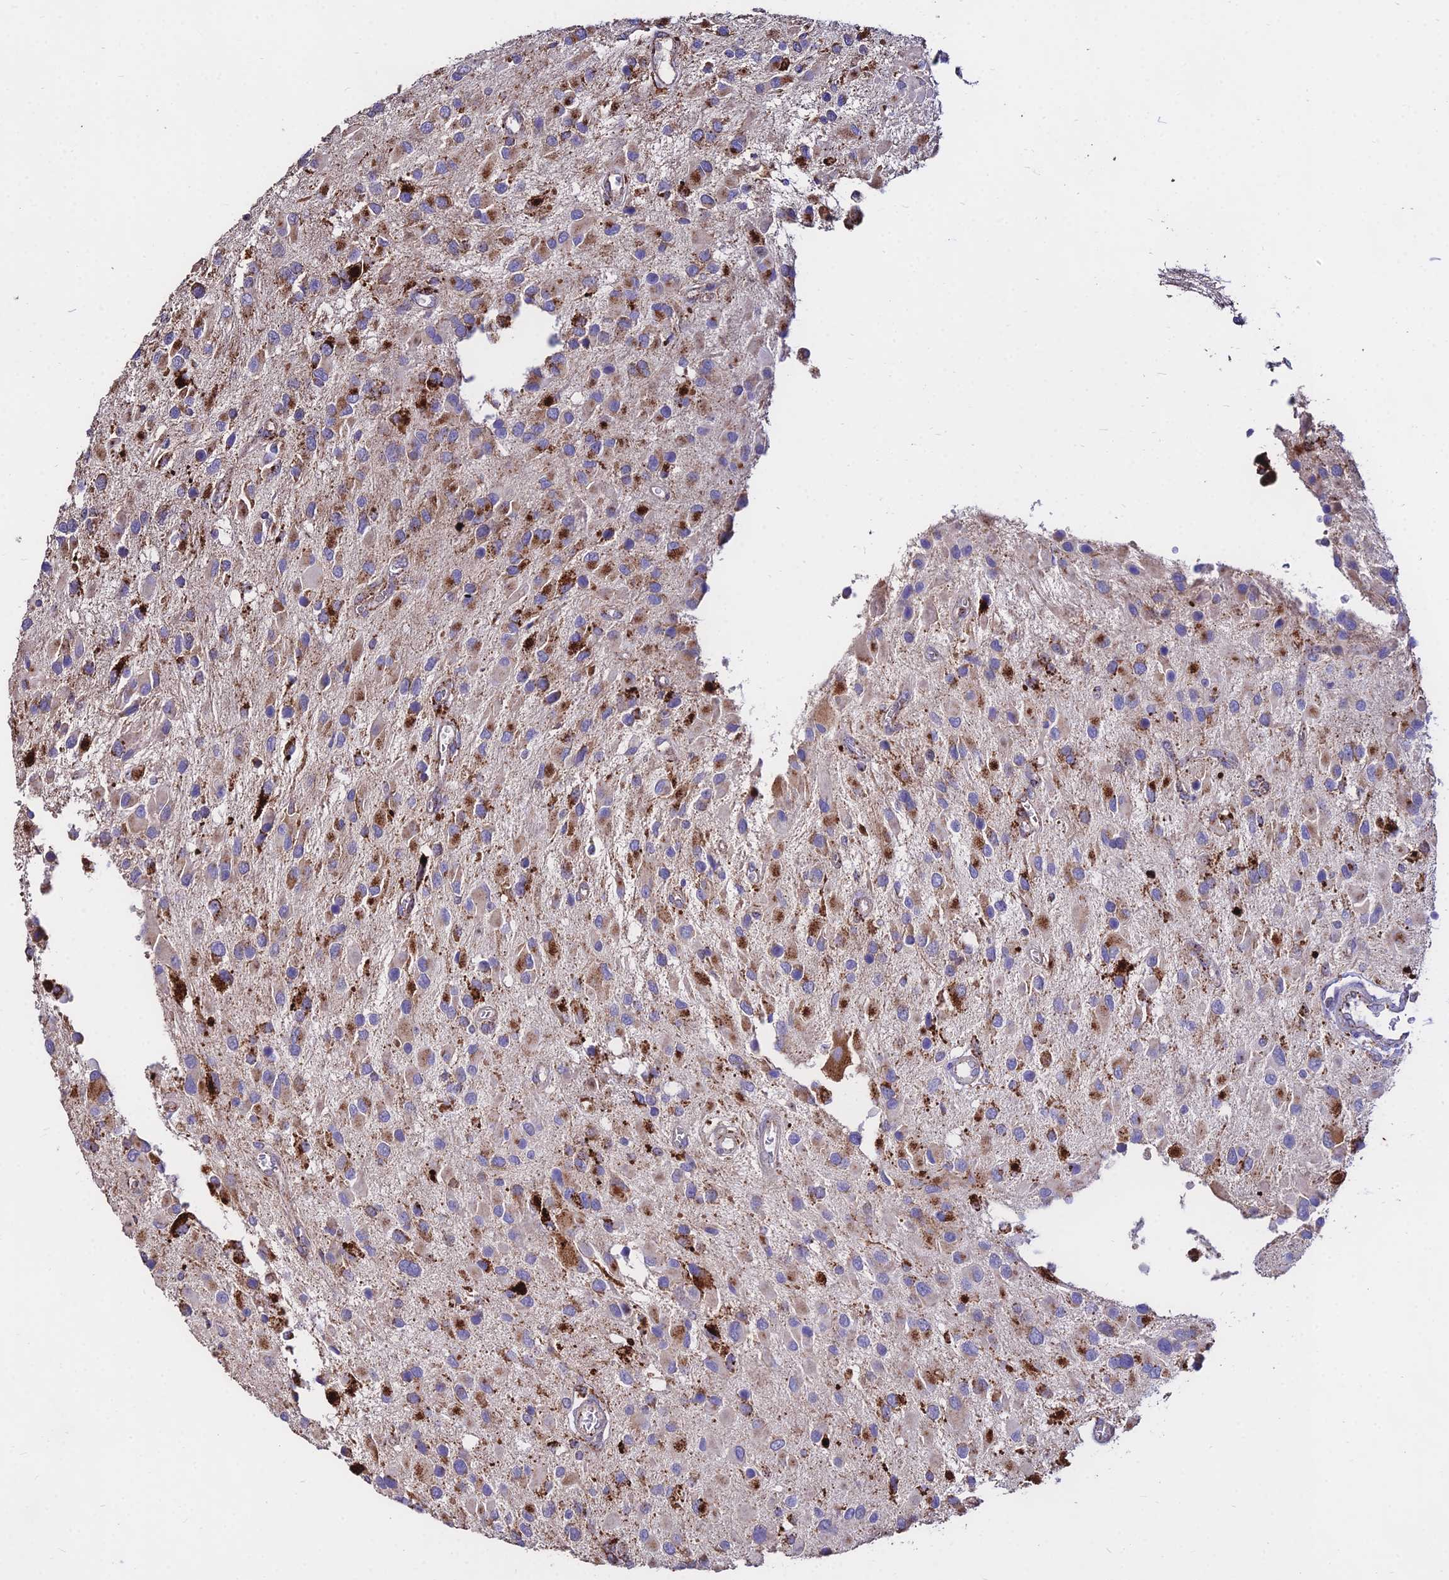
{"staining": {"intensity": "moderate", "quantity": ">75%", "location": "cytoplasmic/membranous"}, "tissue": "glioma", "cell_type": "Tumor cells", "image_type": "cancer", "snomed": [{"axis": "morphology", "description": "Glioma, malignant, High grade"}, {"axis": "topography", "description": "Brain"}], "caption": "Tumor cells demonstrate moderate cytoplasmic/membranous staining in about >75% of cells in glioma. (DAB = brown stain, brightfield microscopy at high magnification).", "gene": "PNLIPRP3", "patient": {"sex": "male", "age": 53}}